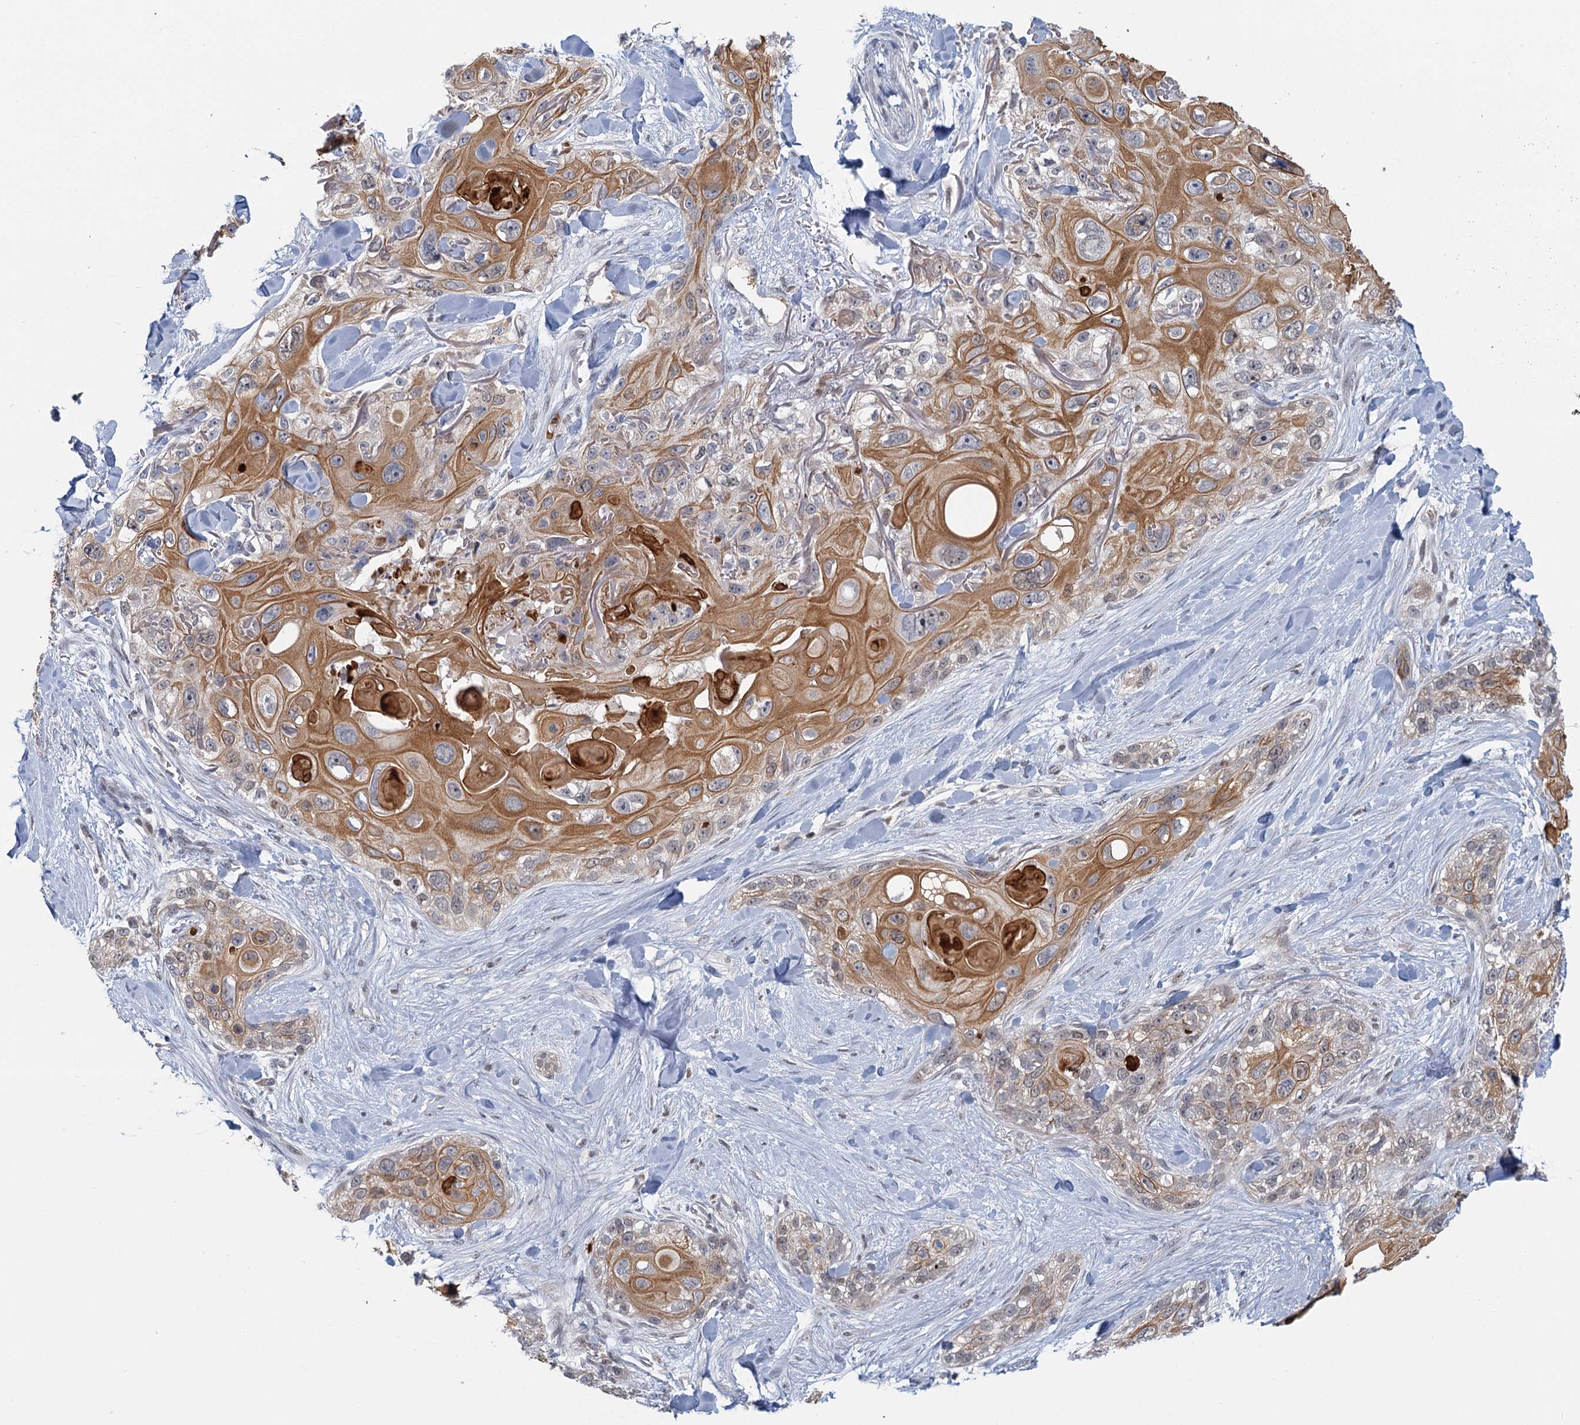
{"staining": {"intensity": "moderate", "quantity": "<25%", "location": "cytoplasmic/membranous"}, "tissue": "skin cancer", "cell_type": "Tumor cells", "image_type": "cancer", "snomed": [{"axis": "morphology", "description": "Normal tissue, NOS"}, {"axis": "morphology", "description": "Squamous cell carcinoma, NOS"}, {"axis": "topography", "description": "Skin"}], "caption": "Protein analysis of skin cancer (squamous cell carcinoma) tissue exhibits moderate cytoplasmic/membranous positivity in approximately <25% of tumor cells.", "gene": "GPATCH11", "patient": {"sex": "male", "age": 72}}